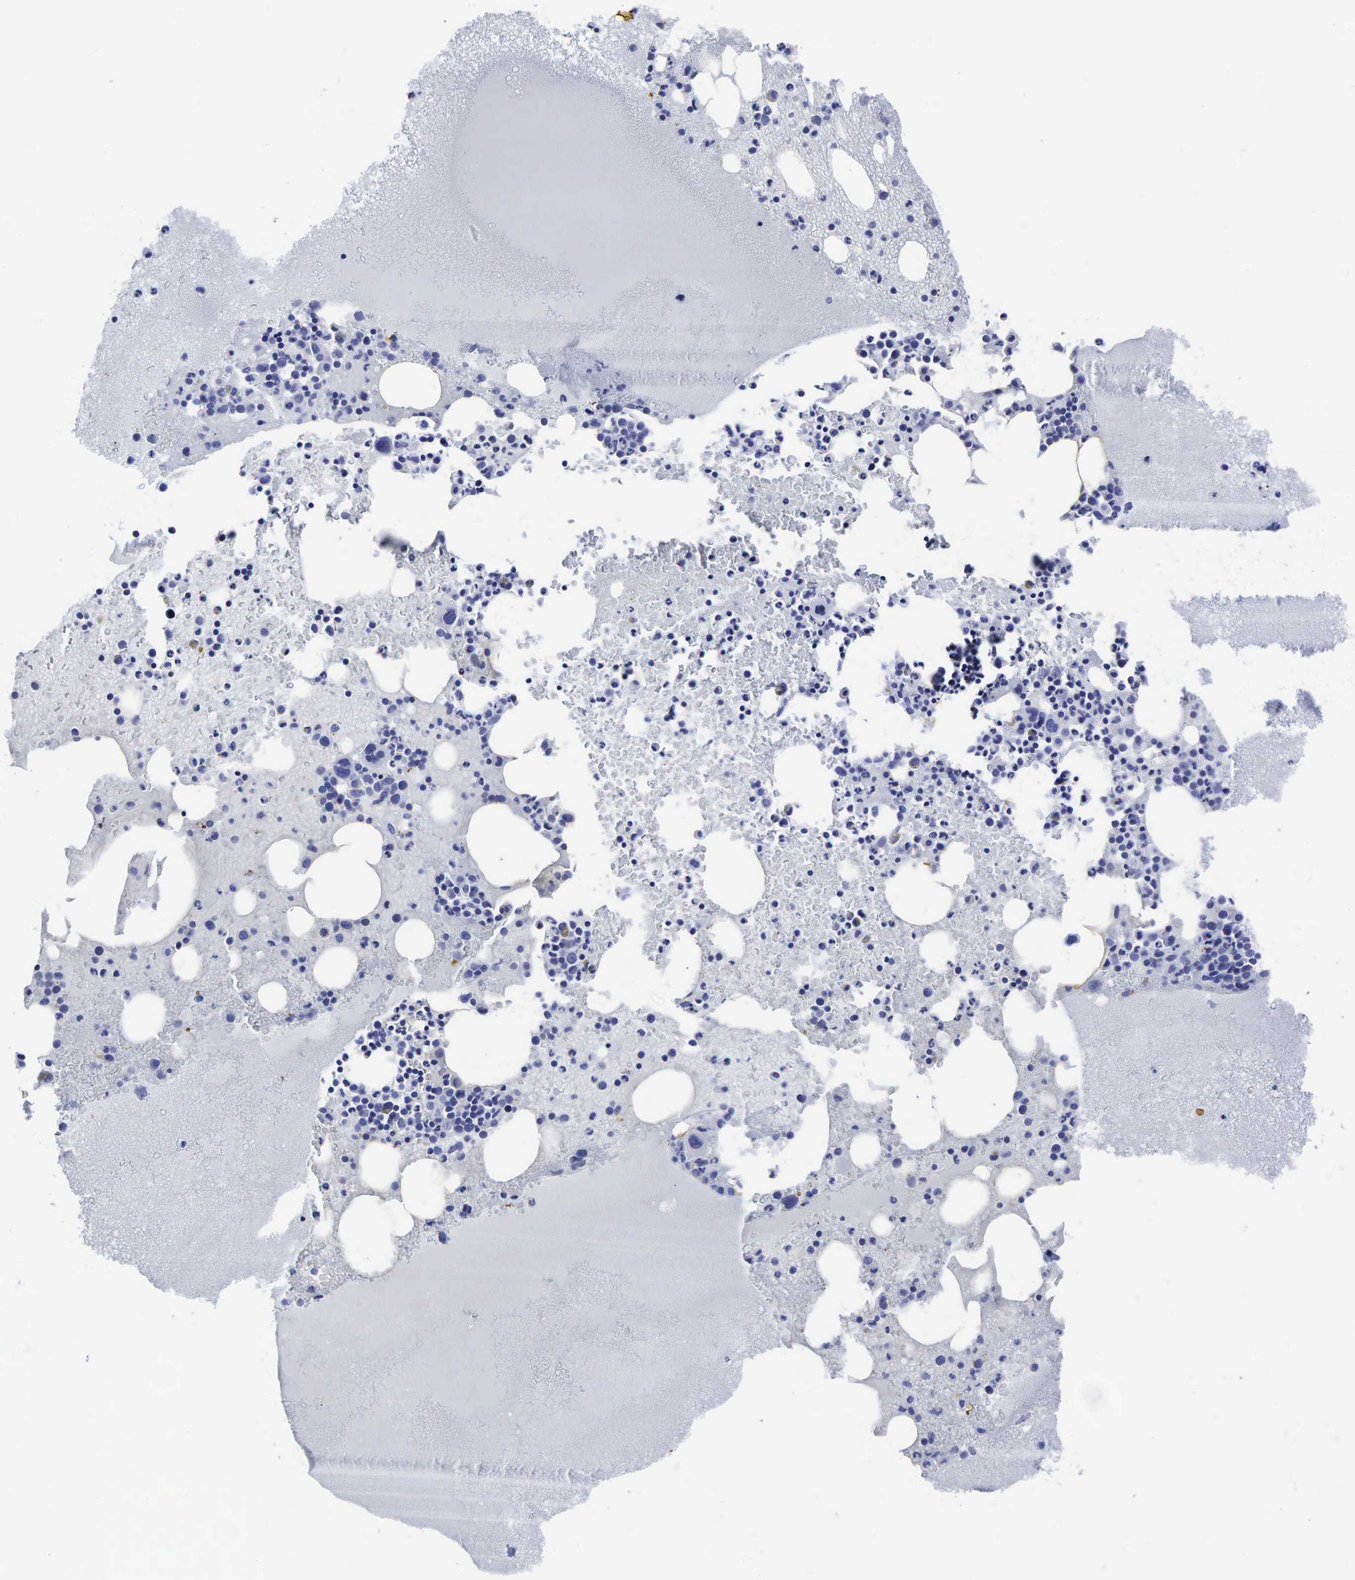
{"staining": {"intensity": "negative", "quantity": "none", "location": "none"}, "tissue": "bone marrow", "cell_type": "Hematopoietic cells", "image_type": "normal", "snomed": [{"axis": "morphology", "description": "Normal tissue, NOS"}, {"axis": "topography", "description": "Bone marrow"}], "caption": "Human bone marrow stained for a protein using immunohistochemistry shows no expression in hematopoietic cells.", "gene": "CEACAM5", "patient": {"sex": "female", "age": 74}}